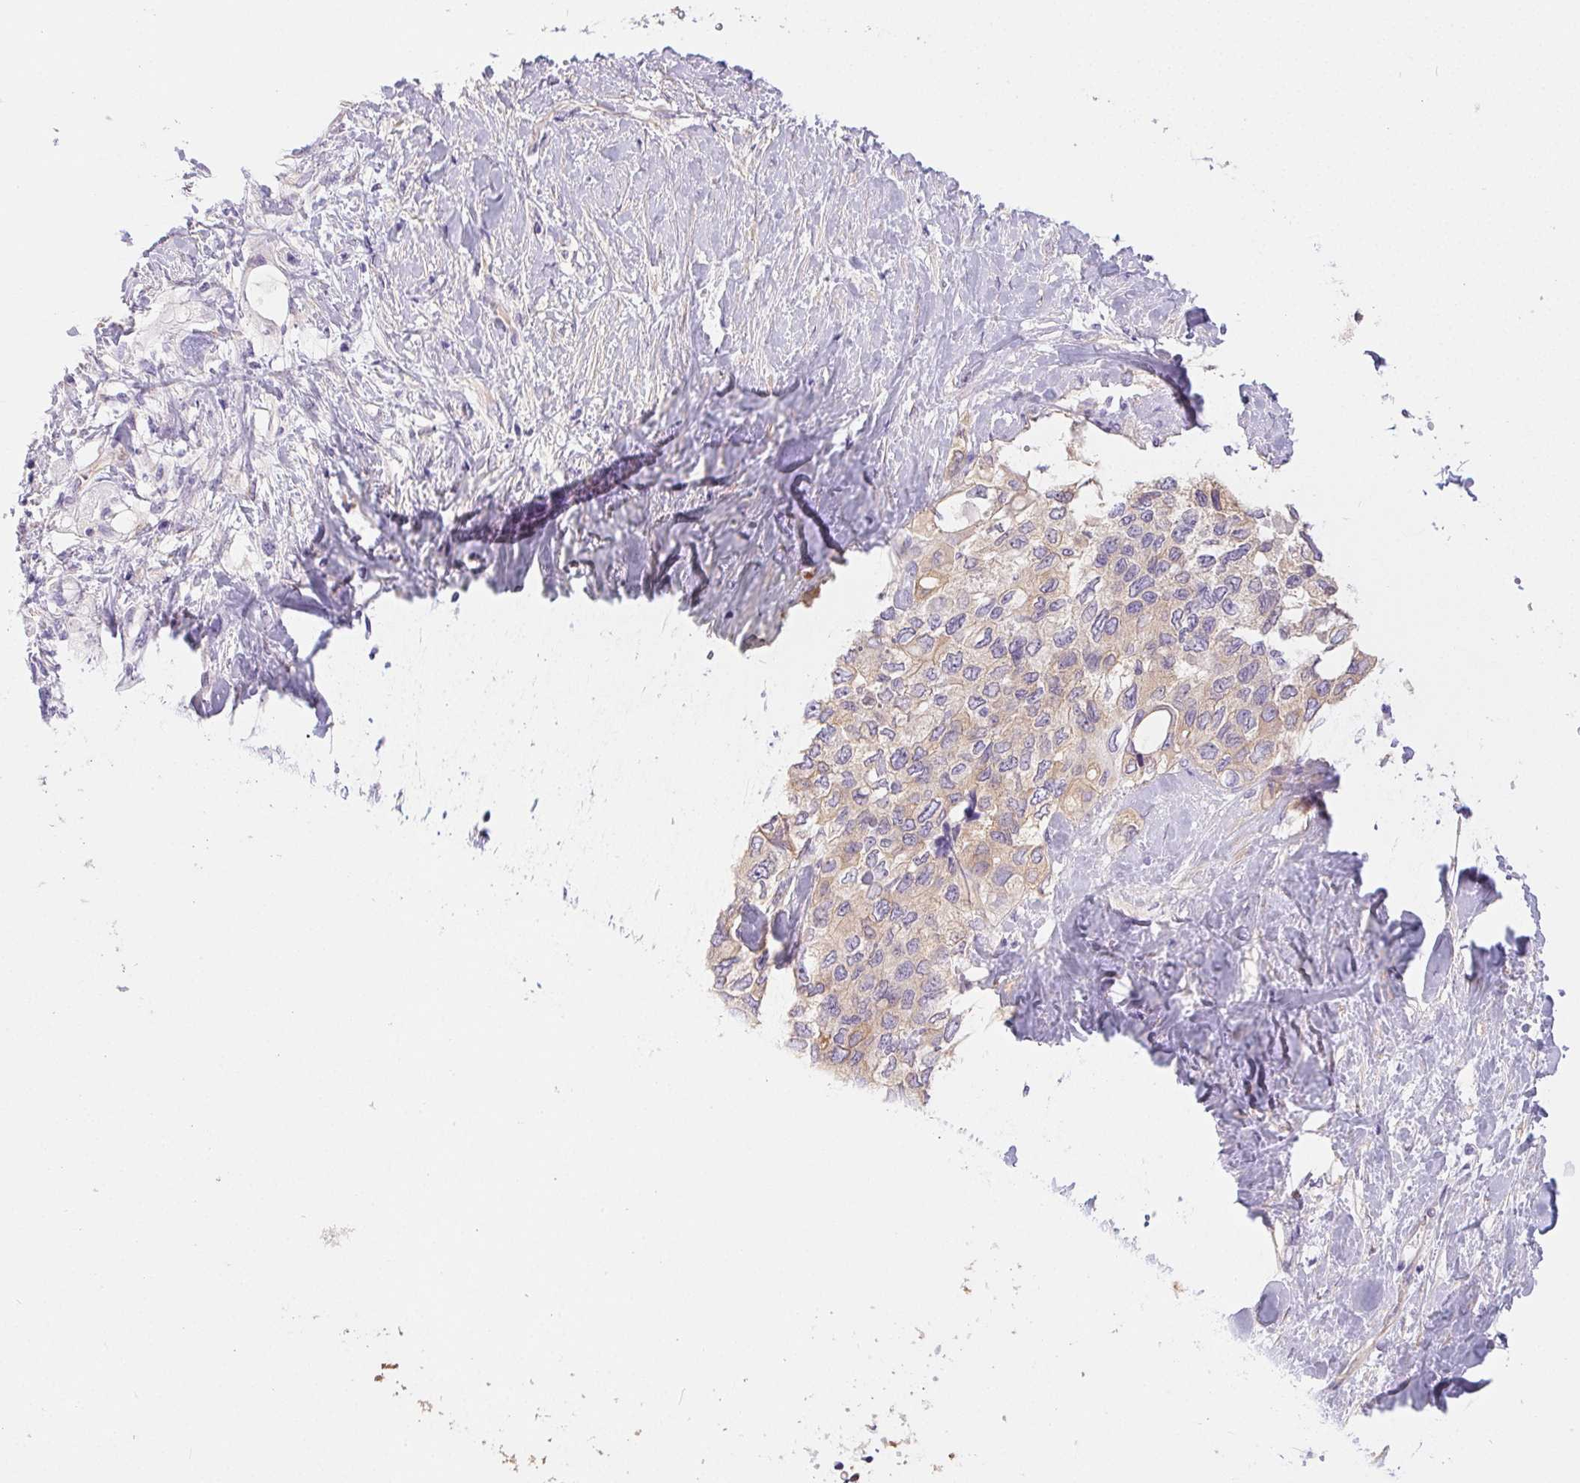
{"staining": {"intensity": "weak", "quantity": "<25%", "location": "cytoplasmic/membranous"}, "tissue": "pancreatic cancer", "cell_type": "Tumor cells", "image_type": "cancer", "snomed": [{"axis": "morphology", "description": "Adenocarcinoma, NOS"}, {"axis": "topography", "description": "Pancreas"}], "caption": "Protein analysis of pancreatic cancer (adenocarcinoma) exhibits no significant expression in tumor cells.", "gene": "PNLIP", "patient": {"sex": "female", "age": 56}}